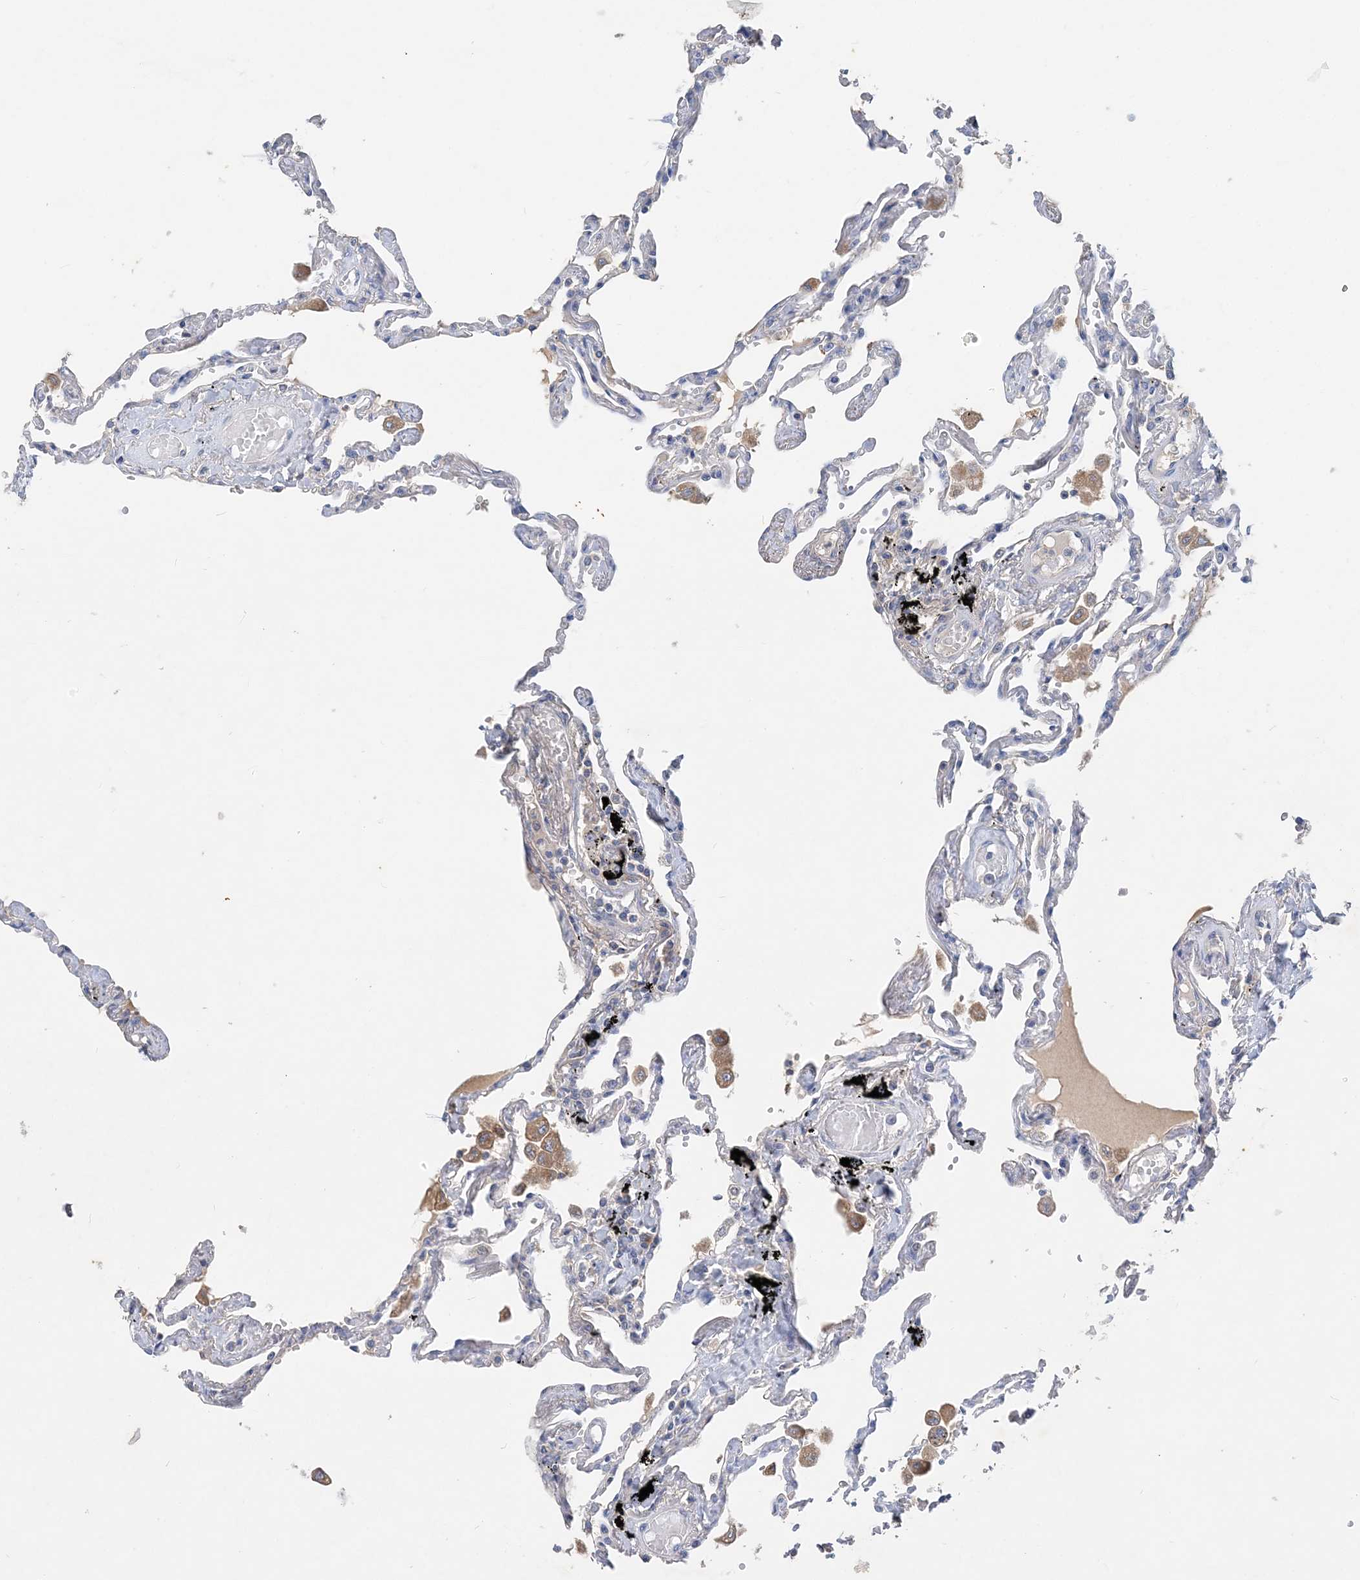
{"staining": {"intensity": "negative", "quantity": "none", "location": "none"}, "tissue": "lung", "cell_type": "Alveolar cells", "image_type": "normal", "snomed": [{"axis": "morphology", "description": "Normal tissue, NOS"}, {"axis": "topography", "description": "Lung"}], "caption": "DAB immunohistochemical staining of normal human lung demonstrates no significant expression in alveolar cells. (DAB (3,3'-diaminobenzidine) immunohistochemistry visualized using brightfield microscopy, high magnification).", "gene": "GRINA", "patient": {"sex": "female", "age": 67}}